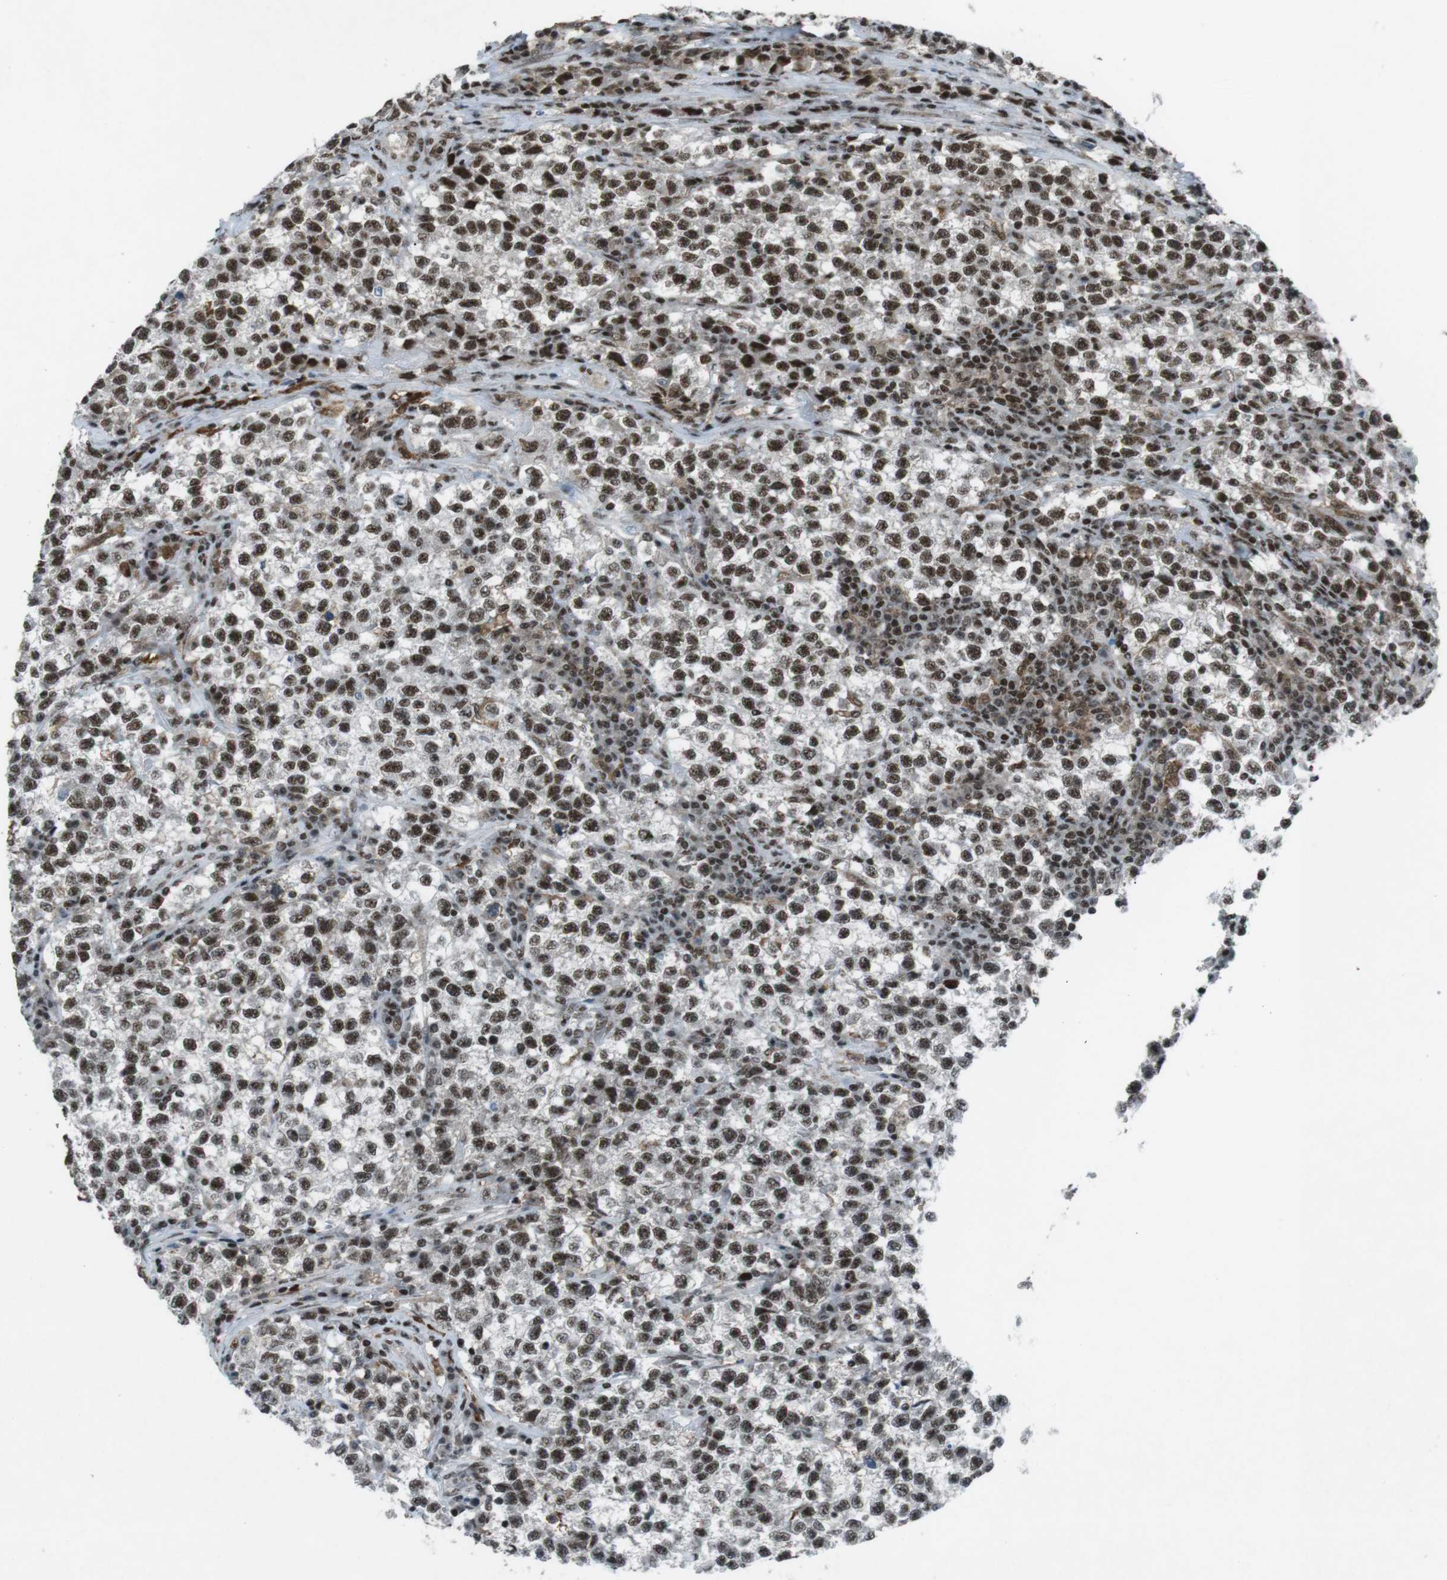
{"staining": {"intensity": "strong", "quantity": ">75%", "location": "nuclear"}, "tissue": "testis cancer", "cell_type": "Tumor cells", "image_type": "cancer", "snomed": [{"axis": "morphology", "description": "Seminoma, NOS"}, {"axis": "topography", "description": "Testis"}], "caption": "About >75% of tumor cells in human testis cancer exhibit strong nuclear protein expression as visualized by brown immunohistochemical staining.", "gene": "TAF1", "patient": {"sex": "male", "age": 22}}